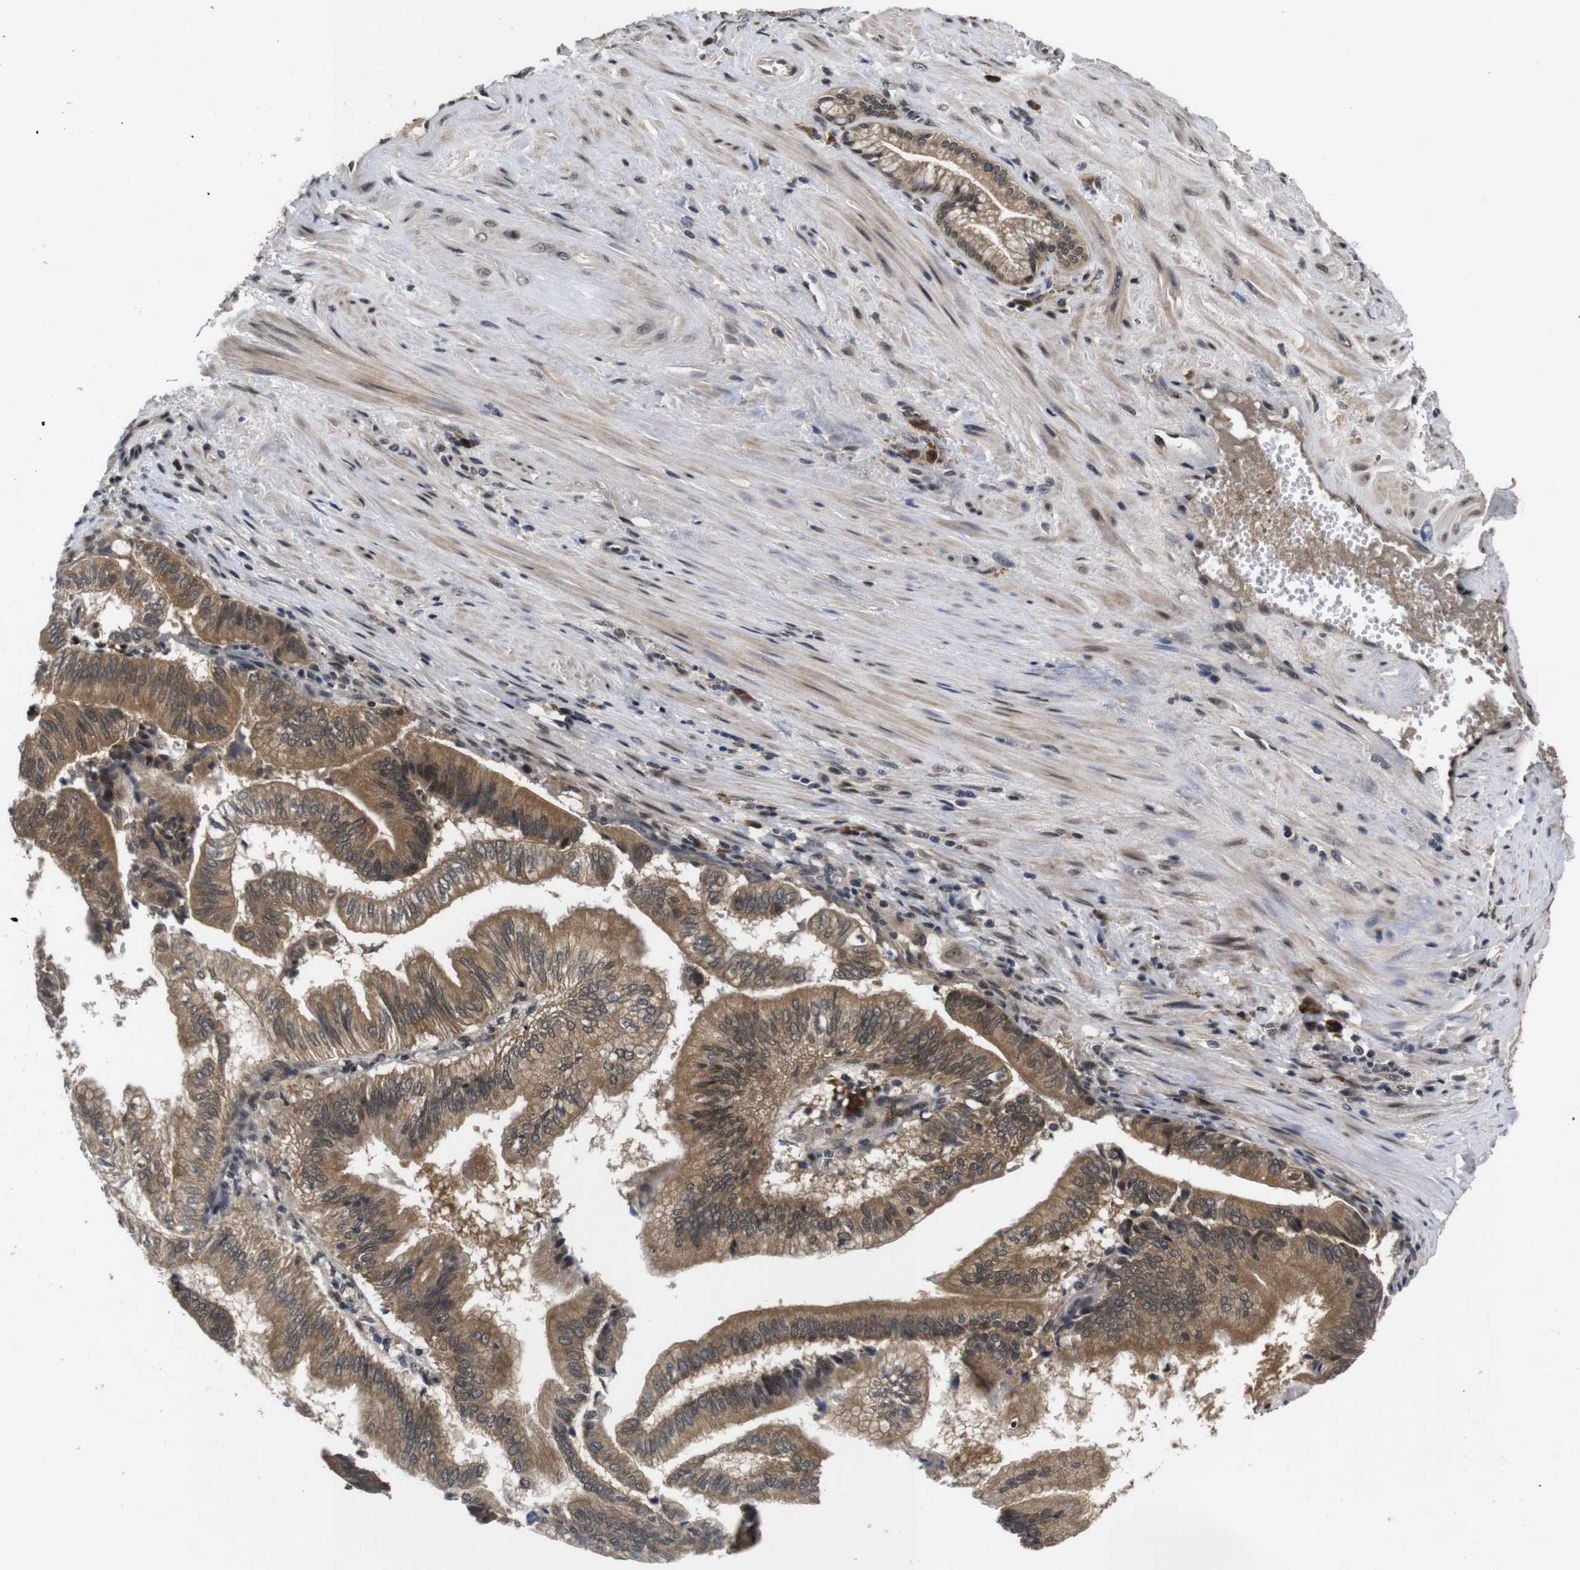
{"staining": {"intensity": "moderate", "quantity": ">75%", "location": "cytoplasmic/membranous"}, "tissue": "pancreatic cancer", "cell_type": "Tumor cells", "image_type": "cancer", "snomed": [{"axis": "morphology", "description": "Adenocarcinoma, NOS"}, {"axis": "topography", "description": "Pancreas"}], "caption": "Pancreatic cancer stained with a brown dye displays moderate cytoplasmic/membranous positive positivity in approximately >75% of tumor cells.", "gene": "ZBTB46", "patient": {"sex": "male", "age": 82}}